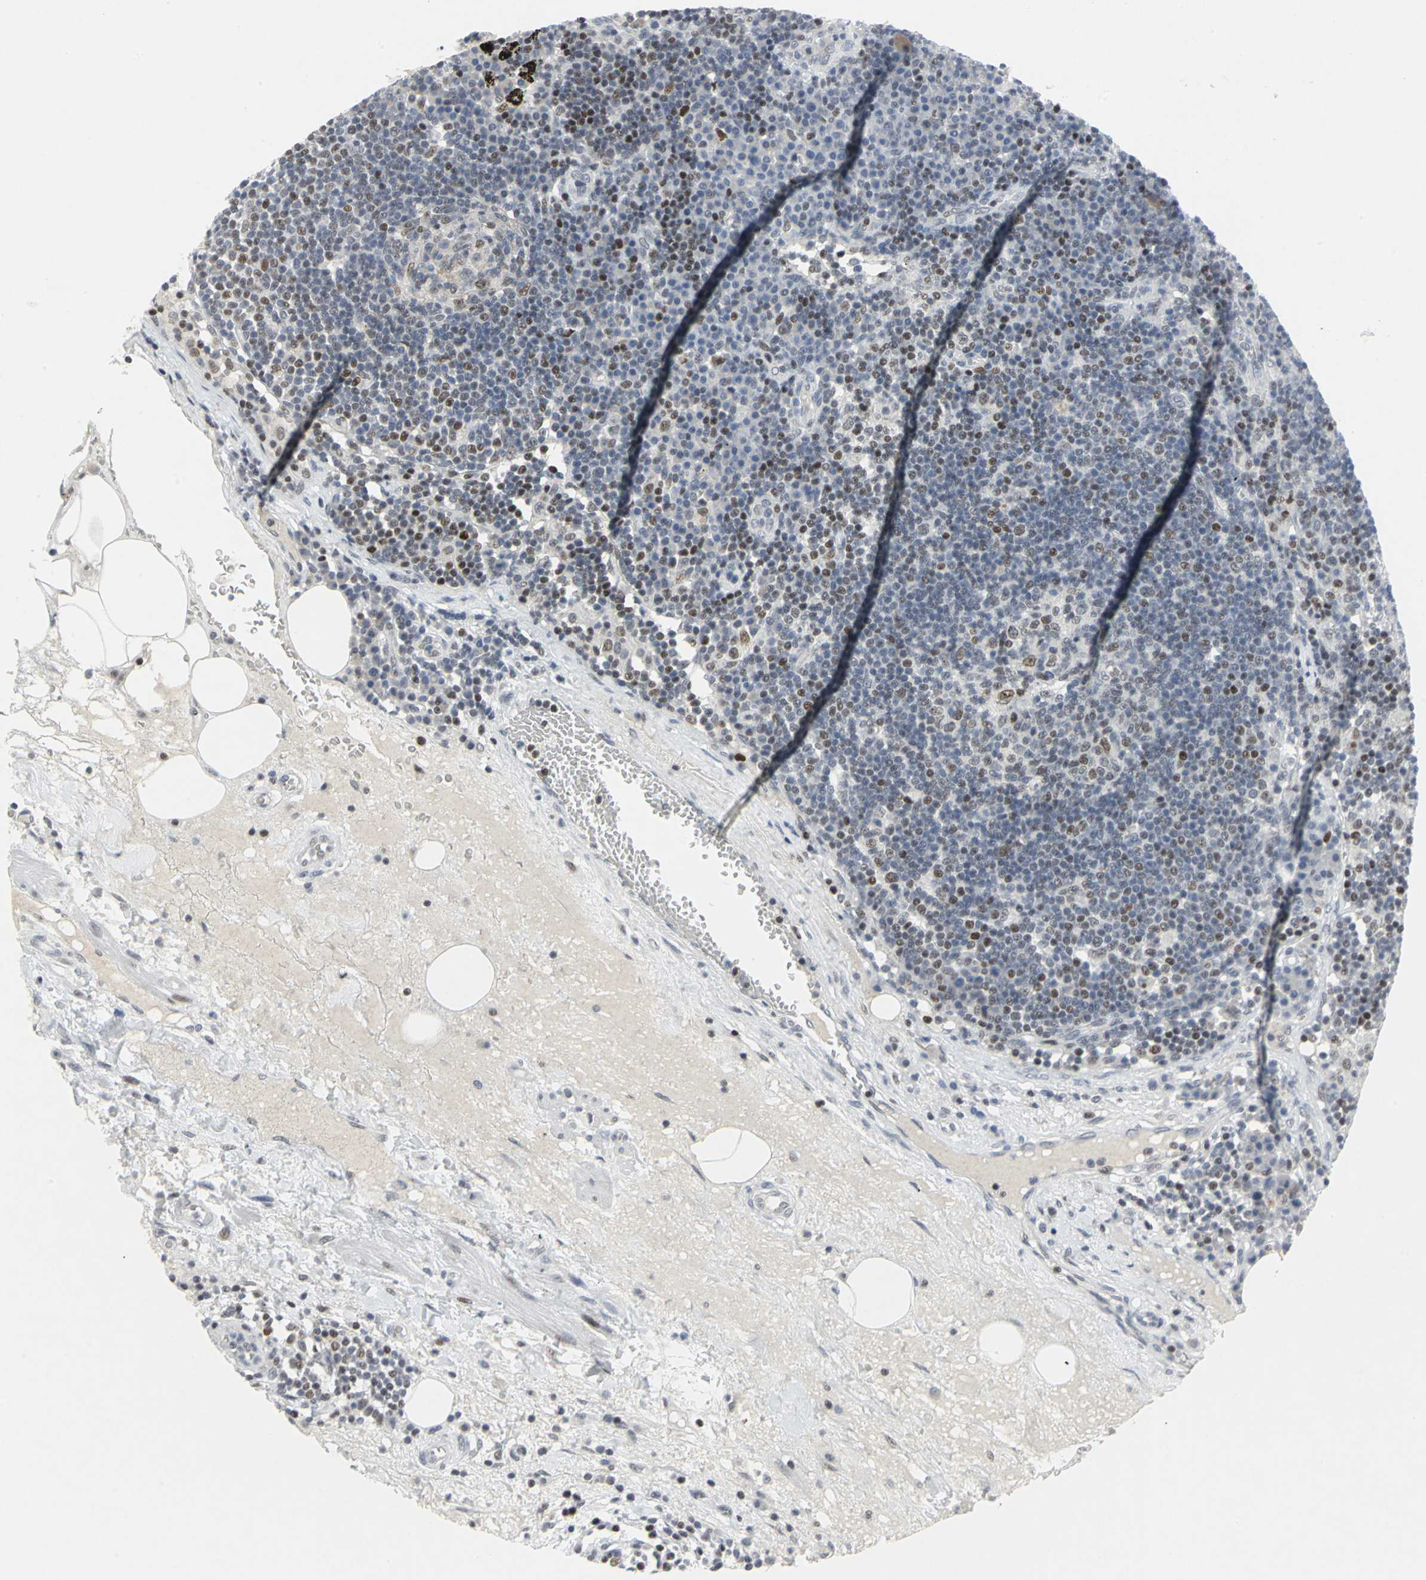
{"staining": {"intensity": "moderate", "quantity": "25%-75%", "location": "nuclear"}, "tissue": "lymph node", "cell_type": "Germinal center cells", "image_type": "normal", "snomed": [{"axis": "morphology", "description": "Normal tissue, NOS"}, {"axis": "morphology", "description": "Squamous cell carcinoma, metastatic, NOS"}, {"axis": "topography", "description": "Lymph node"}], "caption": "IHC (DAB) staining of normal lymph node displays moderate nuclear protein staining in about 25%-75% of germinal center cells.", "gene": "RPA1", "patient": {"sex": "female", "age": 53}}